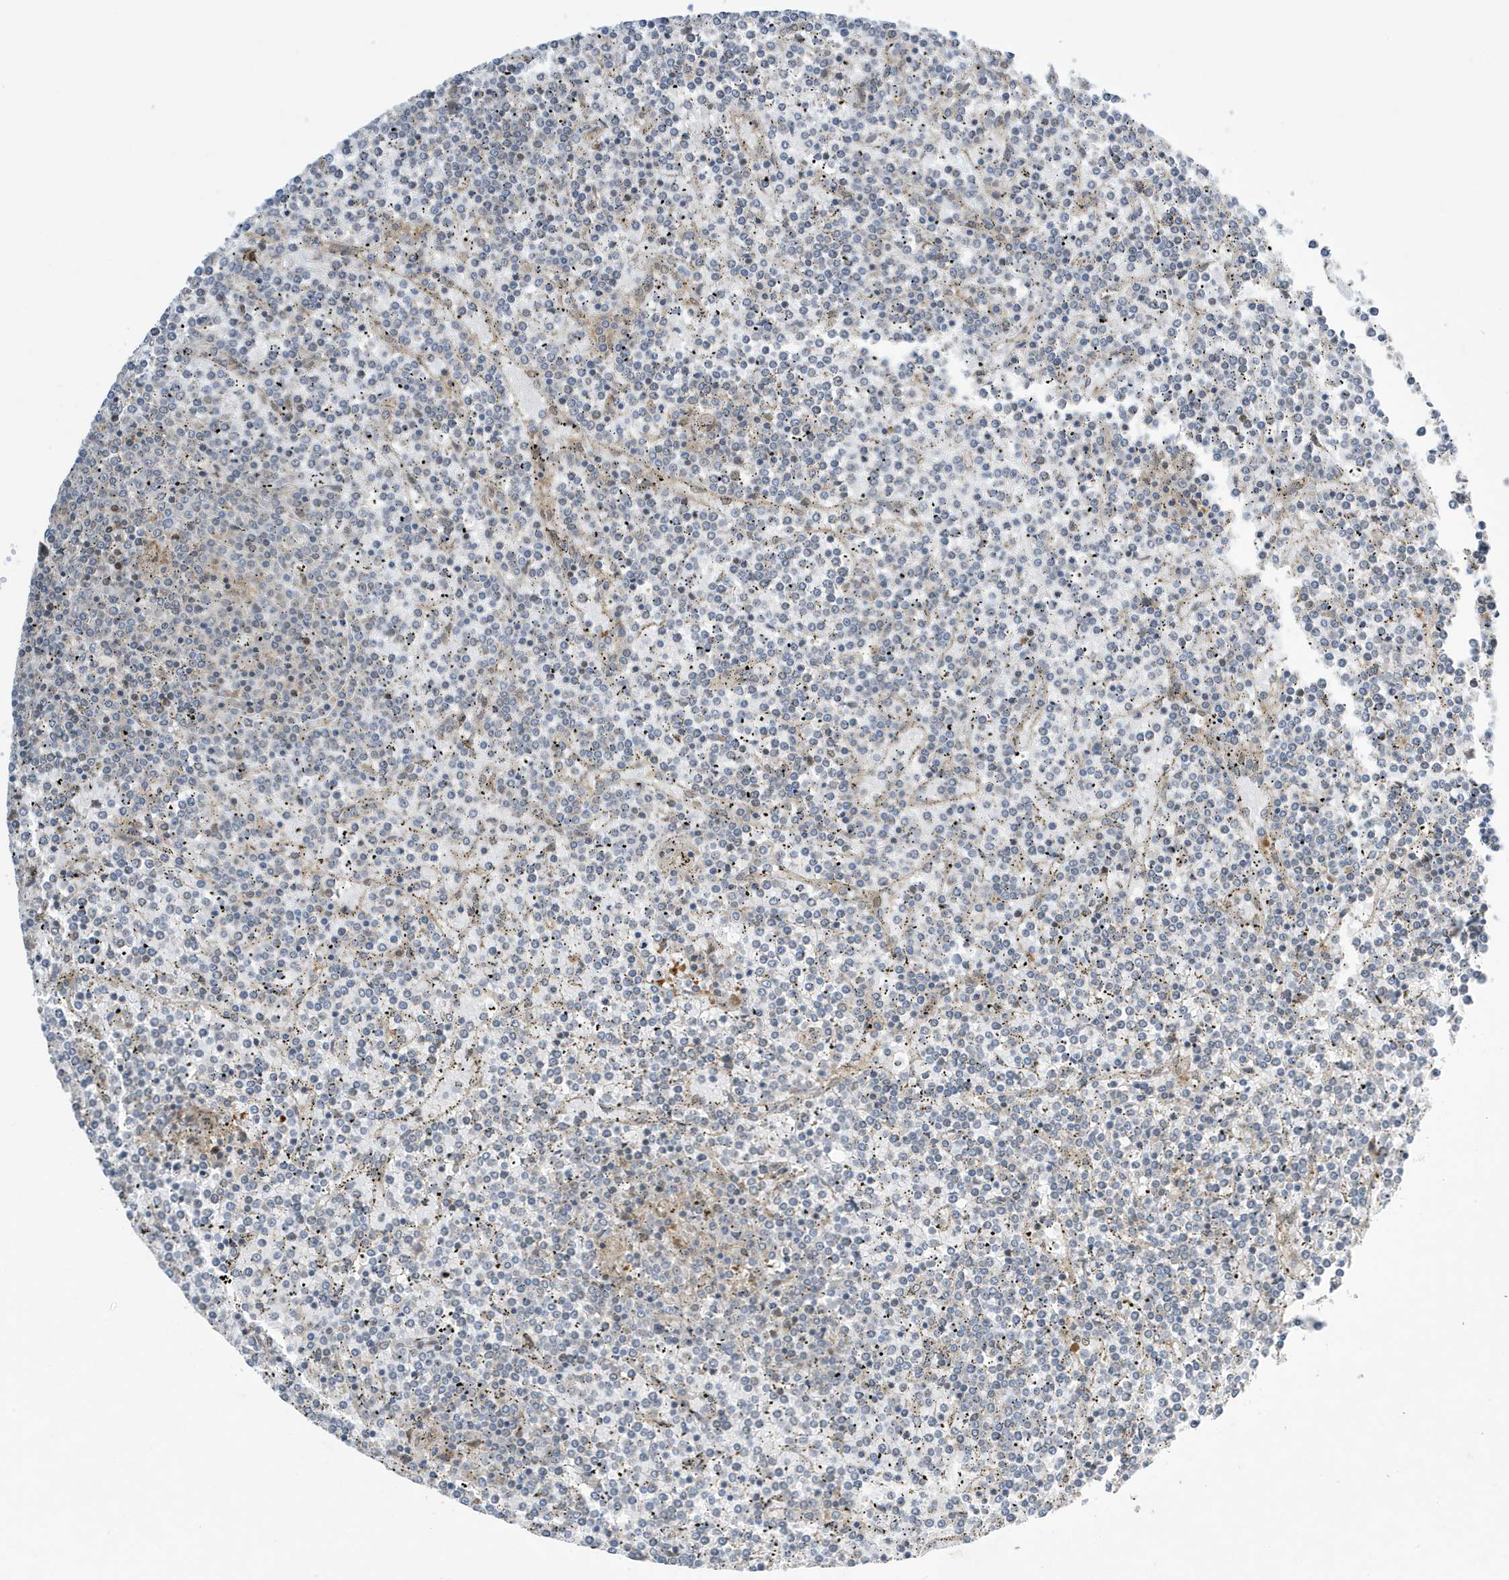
{"staining": {"intensity": "negative", "quantity": "none", "location": "none"}, "tissue": "lymphoma", "cell_type": "Tumor cells", "image_type": "cancer", "snomed": [{"axis": "morphology", "description": "Malignant lymphoma, non-Hodgkin's type, Low grade"}, {"axis": "topography", "description": "Spleen"}], "caption": "A photomicrograph of human low-grade malignant lymphoma, non-Hodgkin's type is negative for staining in tumor cells.", "gene": "NCOA7", "patient": {"sex": "female", "age": 19}}